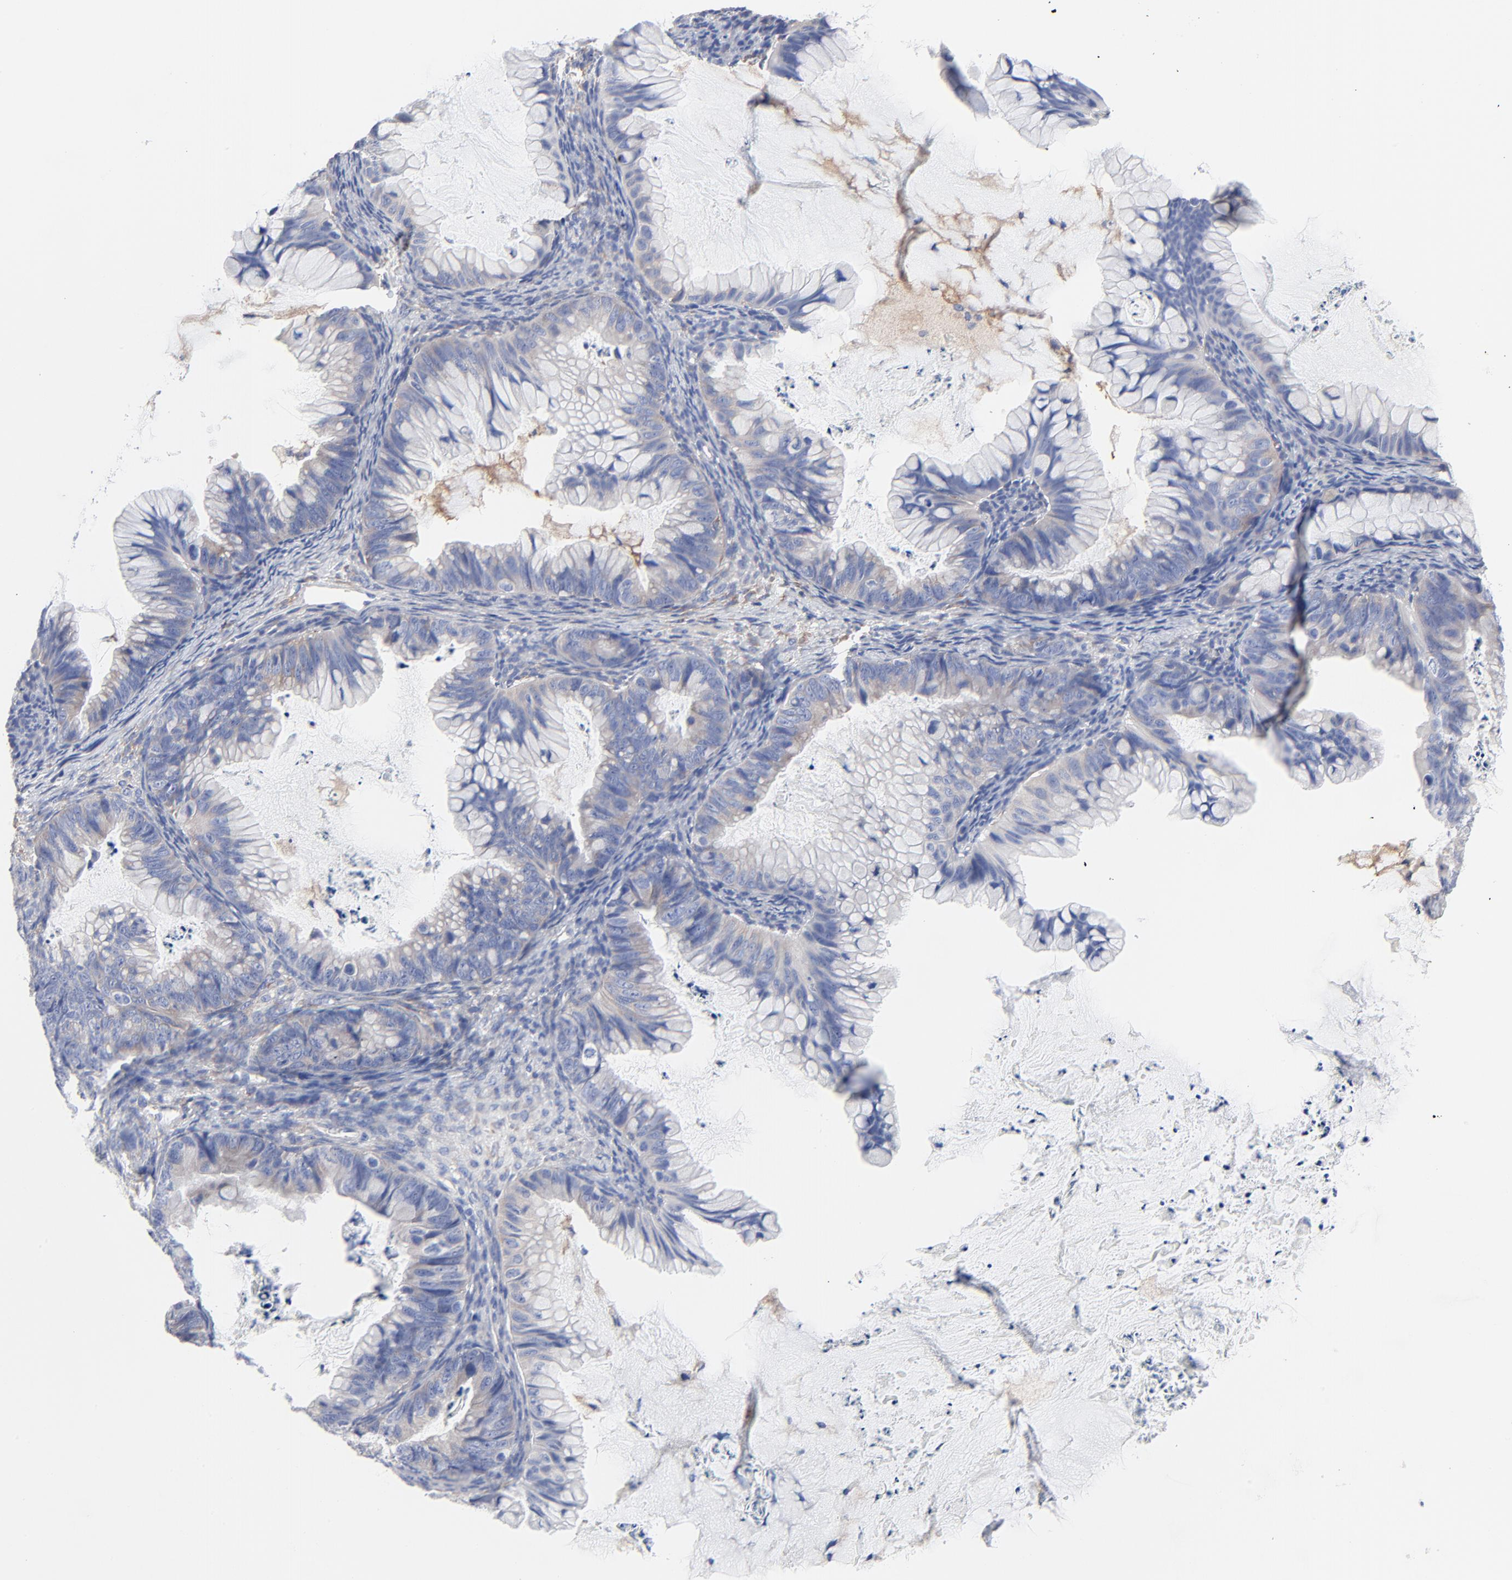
{"staining": {"intensity": "weak", "quantity": "<25%", "location": "cytoplasmic/membranous"}, "tissue": "ovarian cancer", "cell_type": "Tumor cells", "image_type": "cancer", "snomed": [{"axis": "morphology", "description": "Cystadenocarcinoma, mucinous, NOS"}, {"axis": "topography", "description": "Ovary"}], "caption": "A micrograph of ovarian cancer (mucinous cystadenocarcinoma) stained for a protein demonstrates no brown staining in tumor cells. (DAB immunohistochemistry (IHC) with hematoxylin counter stain).", "gene": "STAT2", "patient": {"sex": "female", "age": 36}}